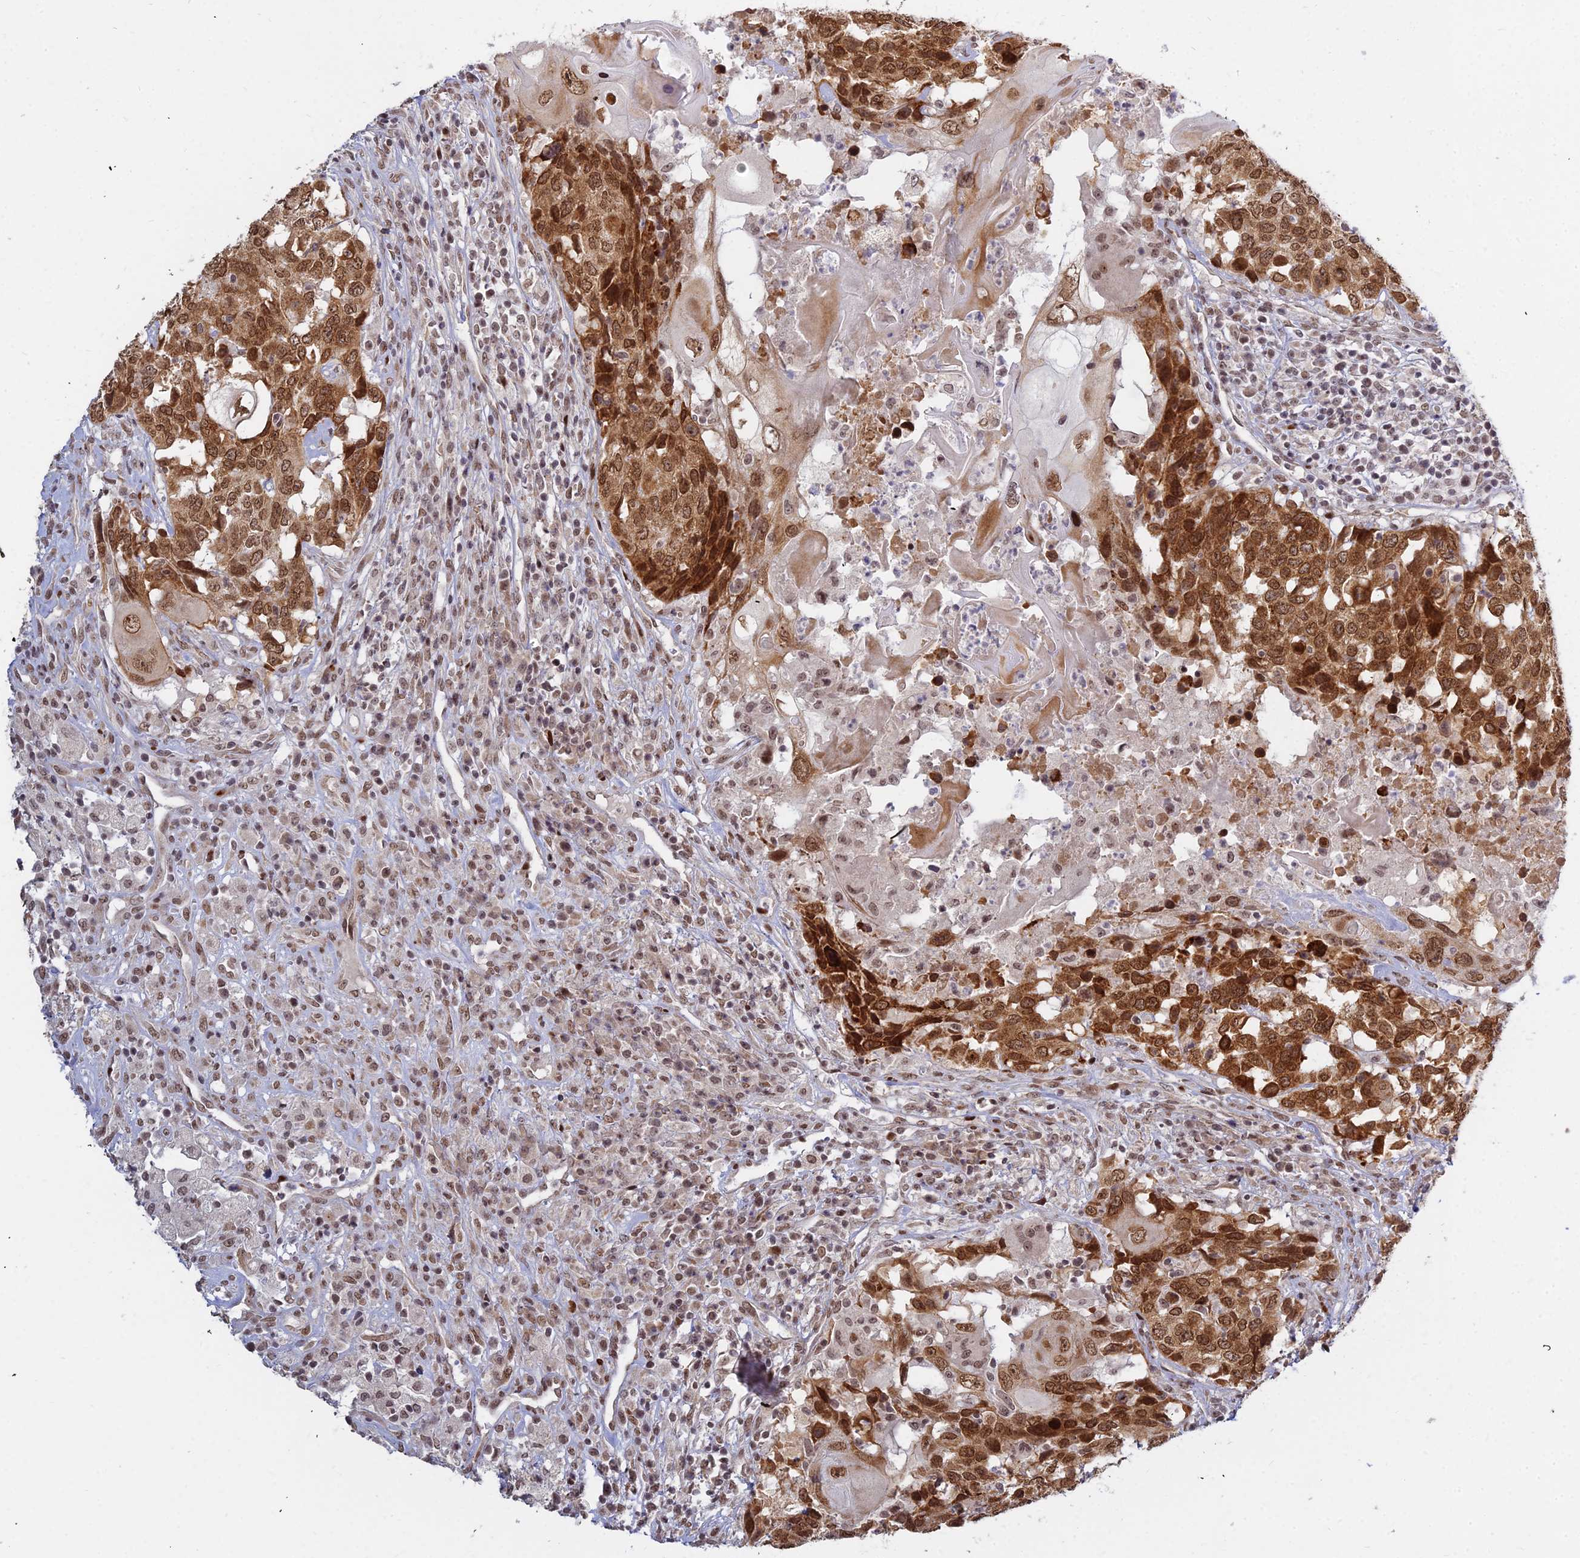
{"staining": {"intensity": "strong", "quantity": ">75%", "location": "cytoplasmic/membranous,nuclear"}, "tissue": "head and neck cancer", "cell_type": "Tumor cells", "image_type": "cancer", "snomed": [{"axis": "morphology", "description": "Squamous cell carcinoma, NOS"}, {"axis": "topography", "description": "Head-Neck"}], "caption": "Protein expression analysis of human head and neck cancer (squamous cell carcinoma) reveals strong cytoplasmic/membranous and nuclear staining in about >75% of tumor cells. (IHC, brightfield microscopy, high magnification).", "gene": "ABCA2", "patient": {"sex": "male", "age": 66}}